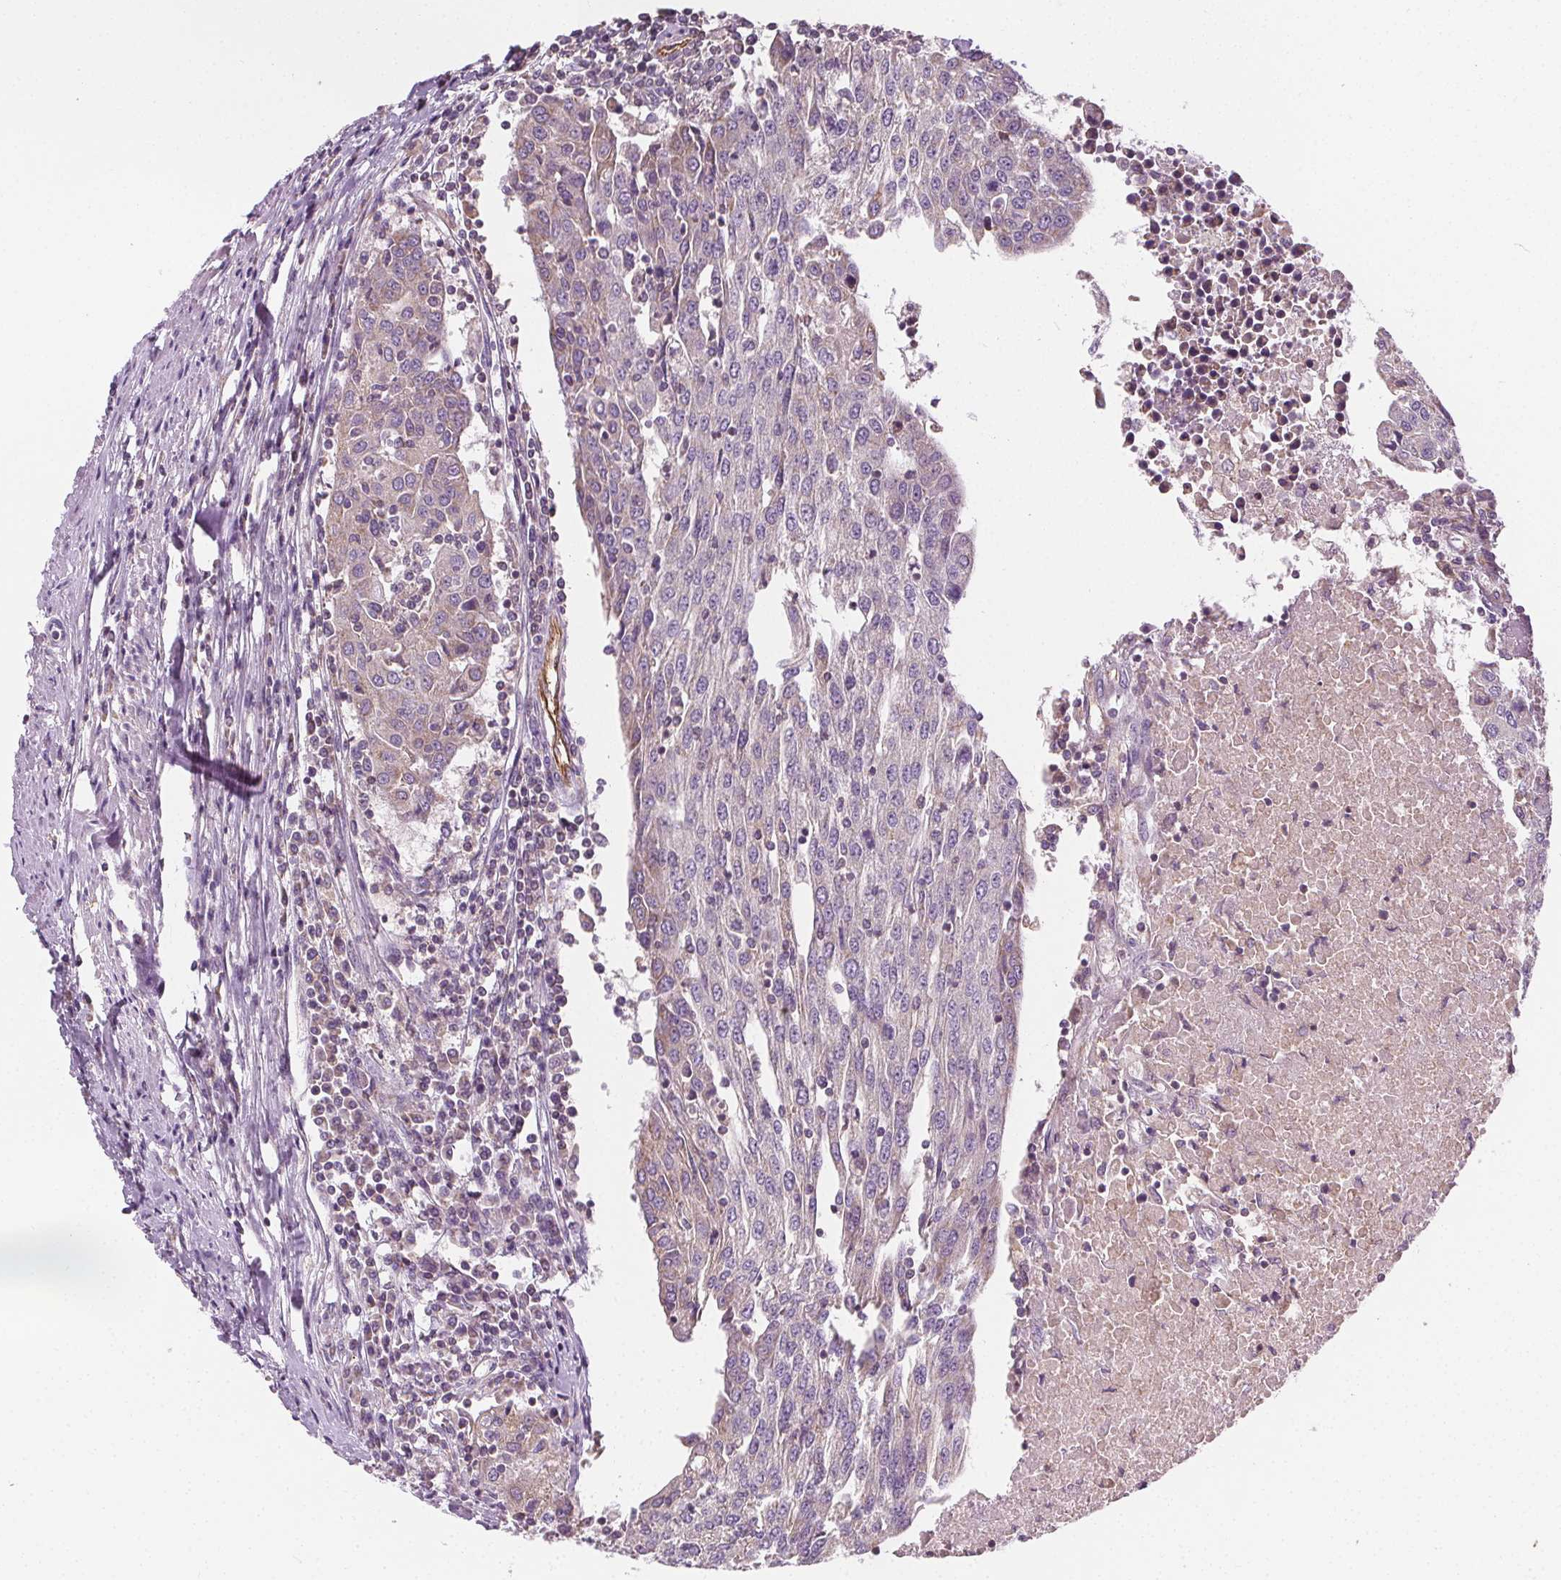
{"staining": {"intensity": "negative", "quantity": "none", "location": "none"}, "tissue": "urothelial cancer", "cell_type": "Tumor cells", "image_type": "cancer", "snomed": [{"axis": "morphology", "description": "Urothelial carcinoma, High grade"}, {"axis": "topography", "description": "Urinary bladder"}], "caption": "Immunohistochemistry (IHC) of human urothelial carcinoma (high-grade) shows no positivity in tumor cells.", "gene": "RAB20", "patient": {"sex": "female", "age": 85}}